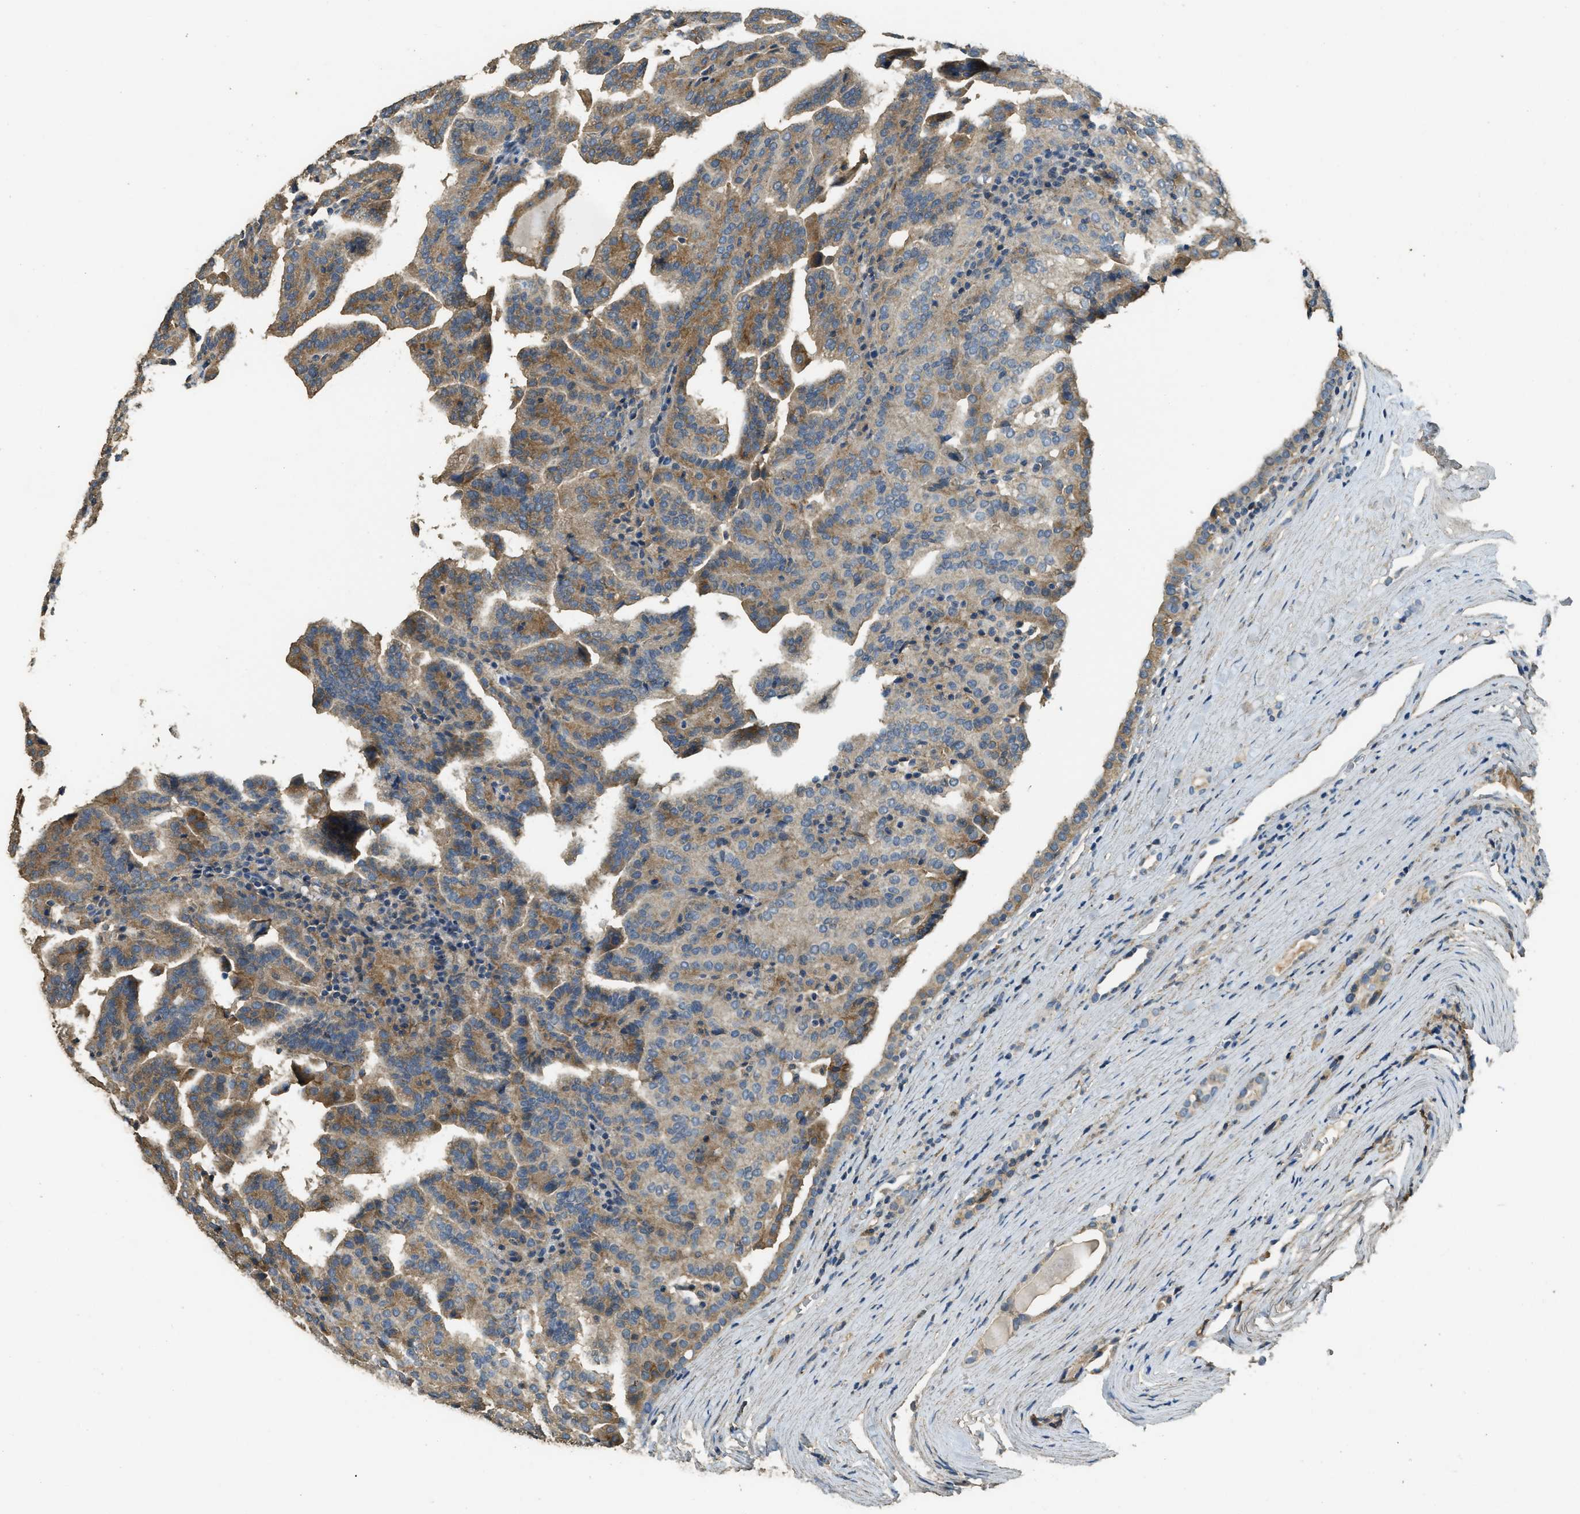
{"staining": {"intensity": "moderate", "quantity": ">75%", "location": "cytoplasmic/membranous"}, "tissue": "renal cancer", "cell_type": "Tumor cells", "image_type": "cancer", "snomed": [{"axis": "morphology", "description": "Adenocarcinoma, NOS"}, {"axis": "topography", "description": "Kidney"}], "caption": "Moderate cytoplasmic/membranous expression is identified in about >75% of tumor cells in adenocarcinoma (renal).", "gene": "CD276", "patient": {"sex": "male", "age": 61}}